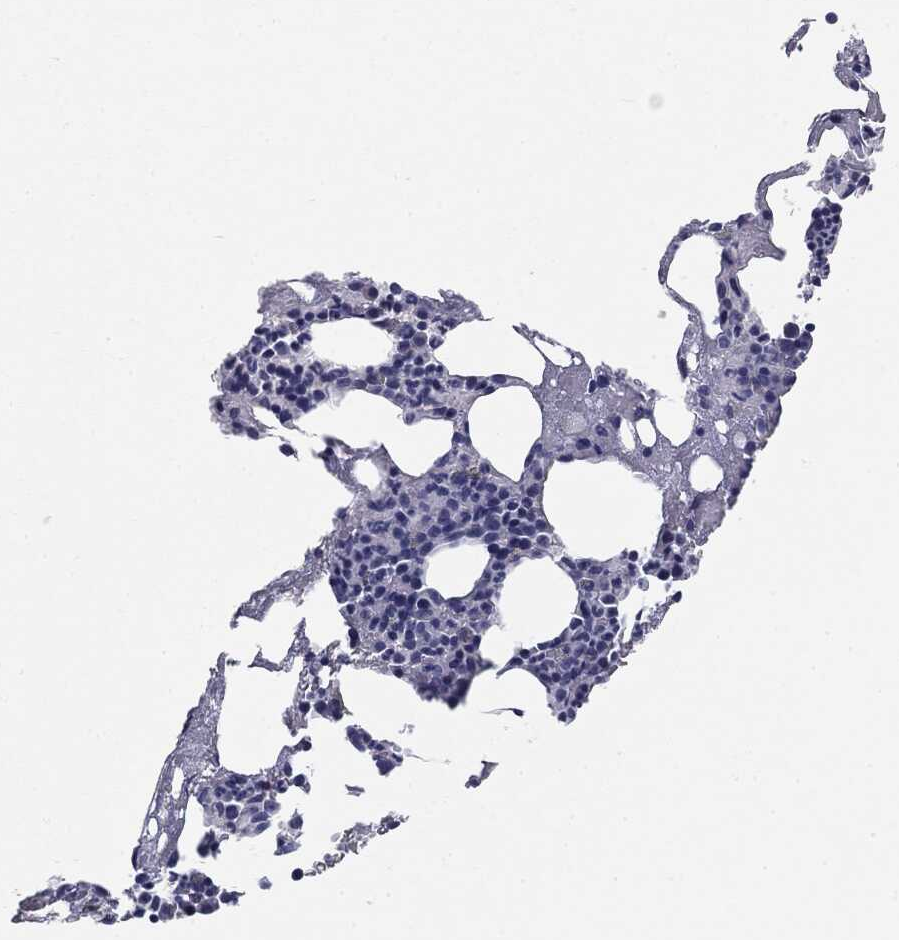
{"staining": {"intensity": "negative", "quantity": "none", "location": "none"}, "tissue": "bone marrow", "cell_type": "Hematopoietic cells", "image_type": "normal", "snomed": [{"axis": "morphology", "description": "Normal tissue, NOS"}, {"axis": "topography", "description": "Bone marrow"}], "caption": "Histopathology image shows no significant protein staining in hematopoietic cells of normal bone marrow. Brightfield microscopy of immunohistochemistry (IHC) stained with DAB (3,3'-diaminobenzidine) (brown) and hematoxylin (blue), captured at high magnification.", "gene": "MUC1", "patient": {"sex": "female", "age": 54}}